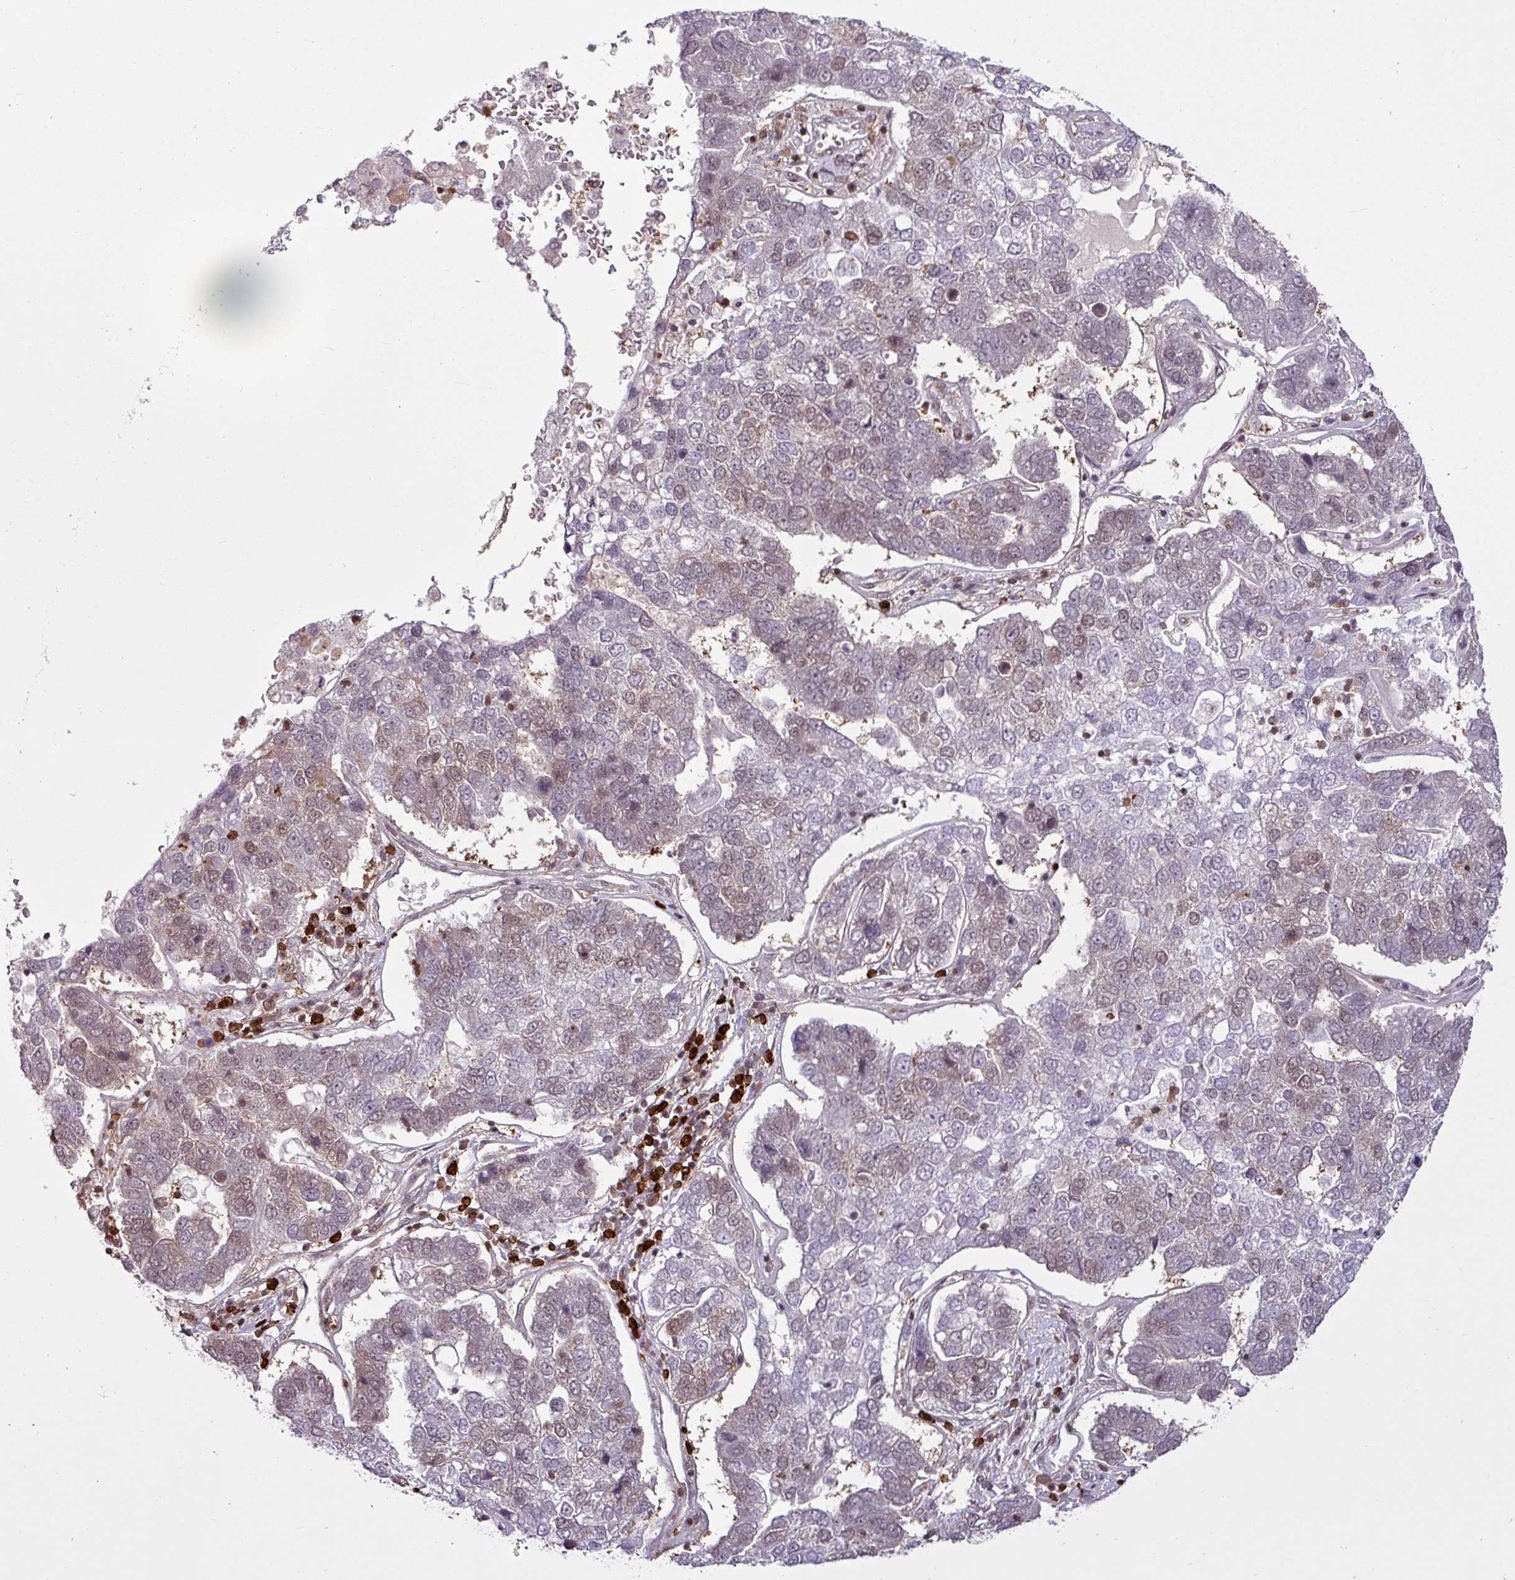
{"staining": {"intensity": "weak", "quantity": "<25%", "location": "cytoplasmic/membranous,nuclear"}, "tissue": "pancreatic cancer", "cell_type": "Tumor cells", "image_type": "cancer", "snomed": [{"axis": "morphology", "description": "Adenocarcinoma, NOS"}, {"axis": "topography", "description": "Pancreas"}], "caption": "IHC of pancreatic cancer shows no expression in tumor cells.", "gene": "ITPKC", "patient": {"sex": "female", "age": 61}}